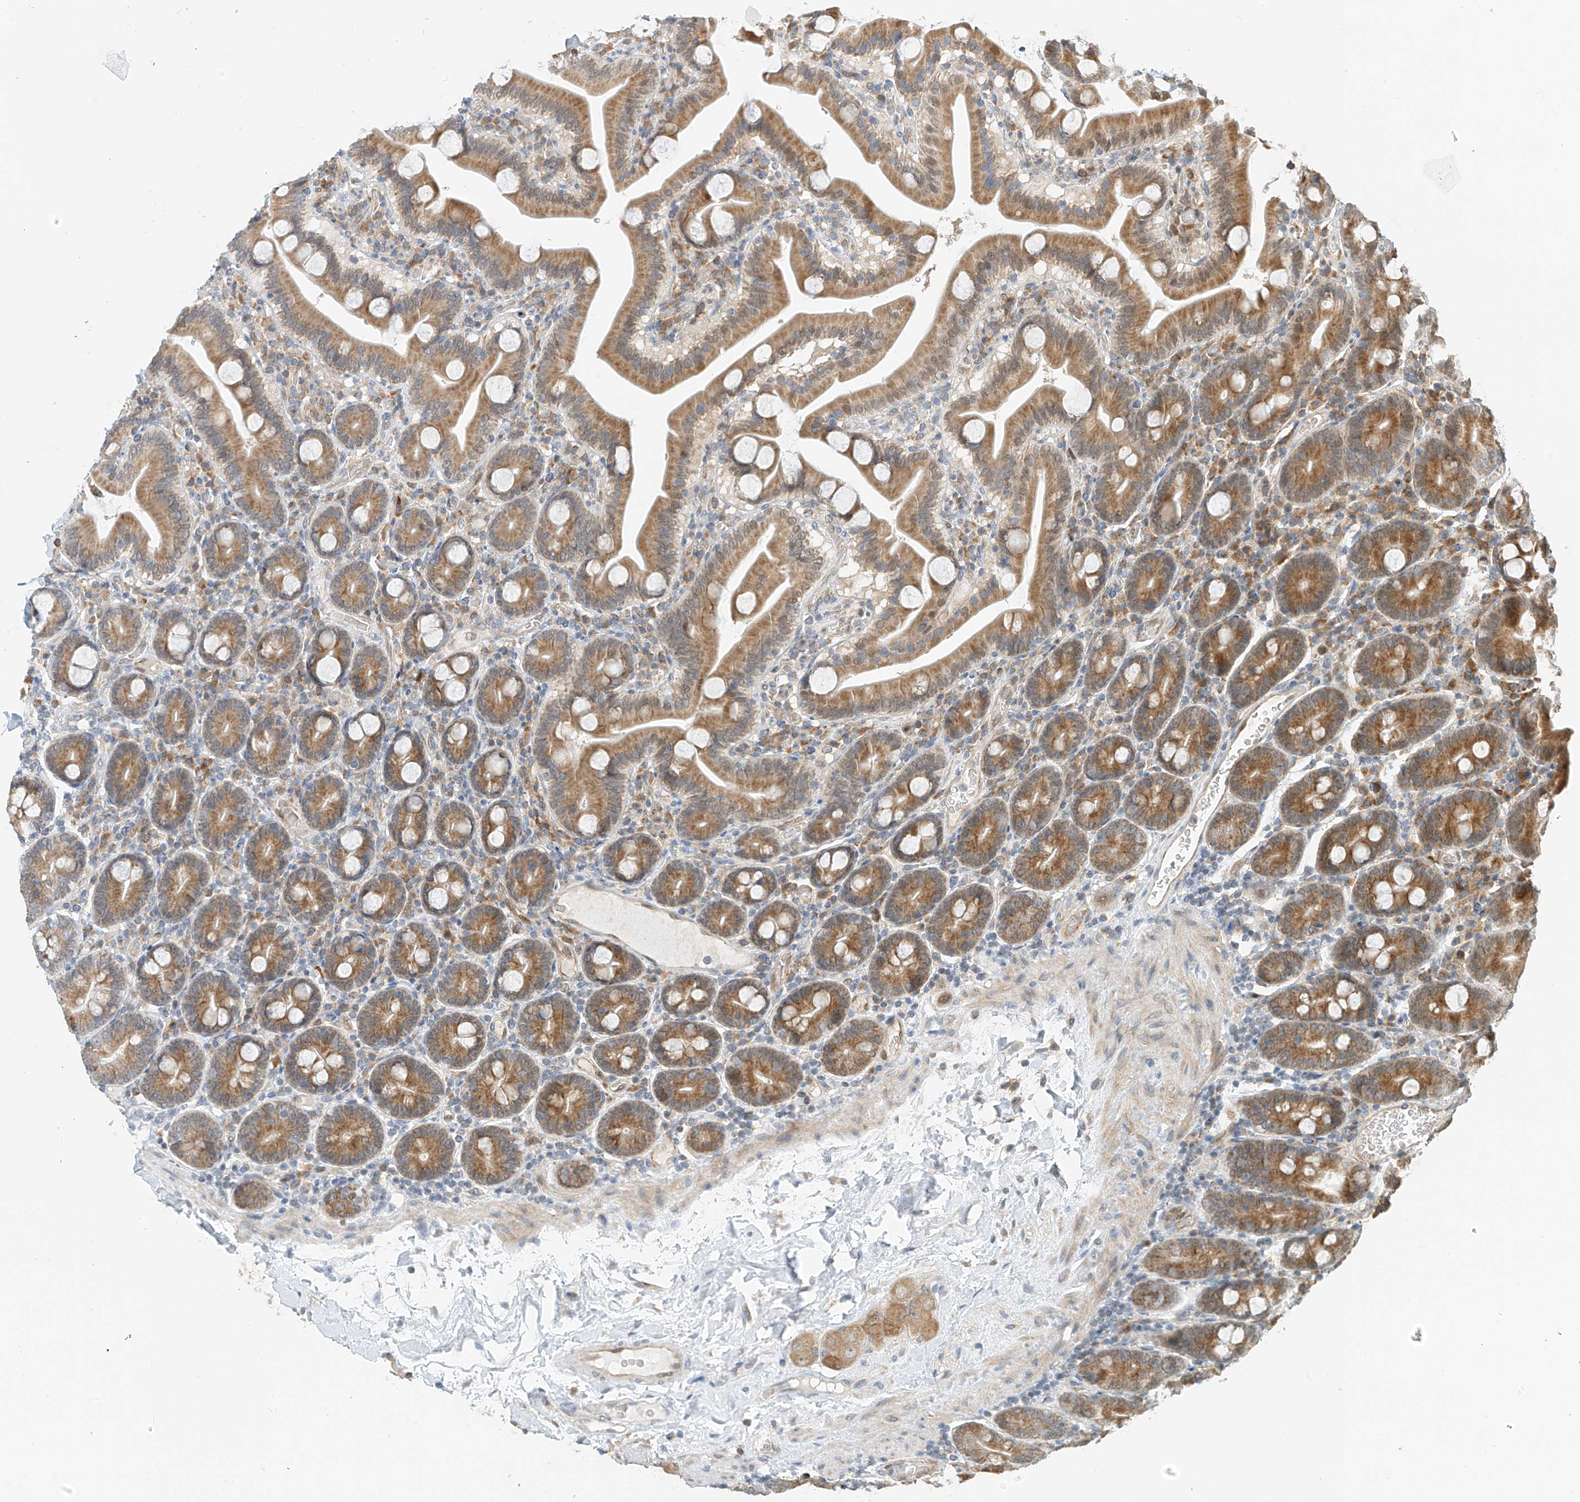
{"staining": {"intensity": "moderate", "quantity": ">75%", "location": "cytoplasmic/membranous"}, "tissue": "duodenum", "cell_type": "Glandular cells", "image_type": "normal", "snomed": [{"axis": "morphology", "description": "Normal tissue, NOS"}, {"axis": "topography", "description": "Duodenum"}], "caption": "IHC micrograph of normal duodenum stained for a protein (brown), which demonstrates medium levels of moderate cytoplasmic/membranous expression in approximately >75% of glandular cells.", "gene": "PPA2", "patient": {"sex": "male", "age": 55}}